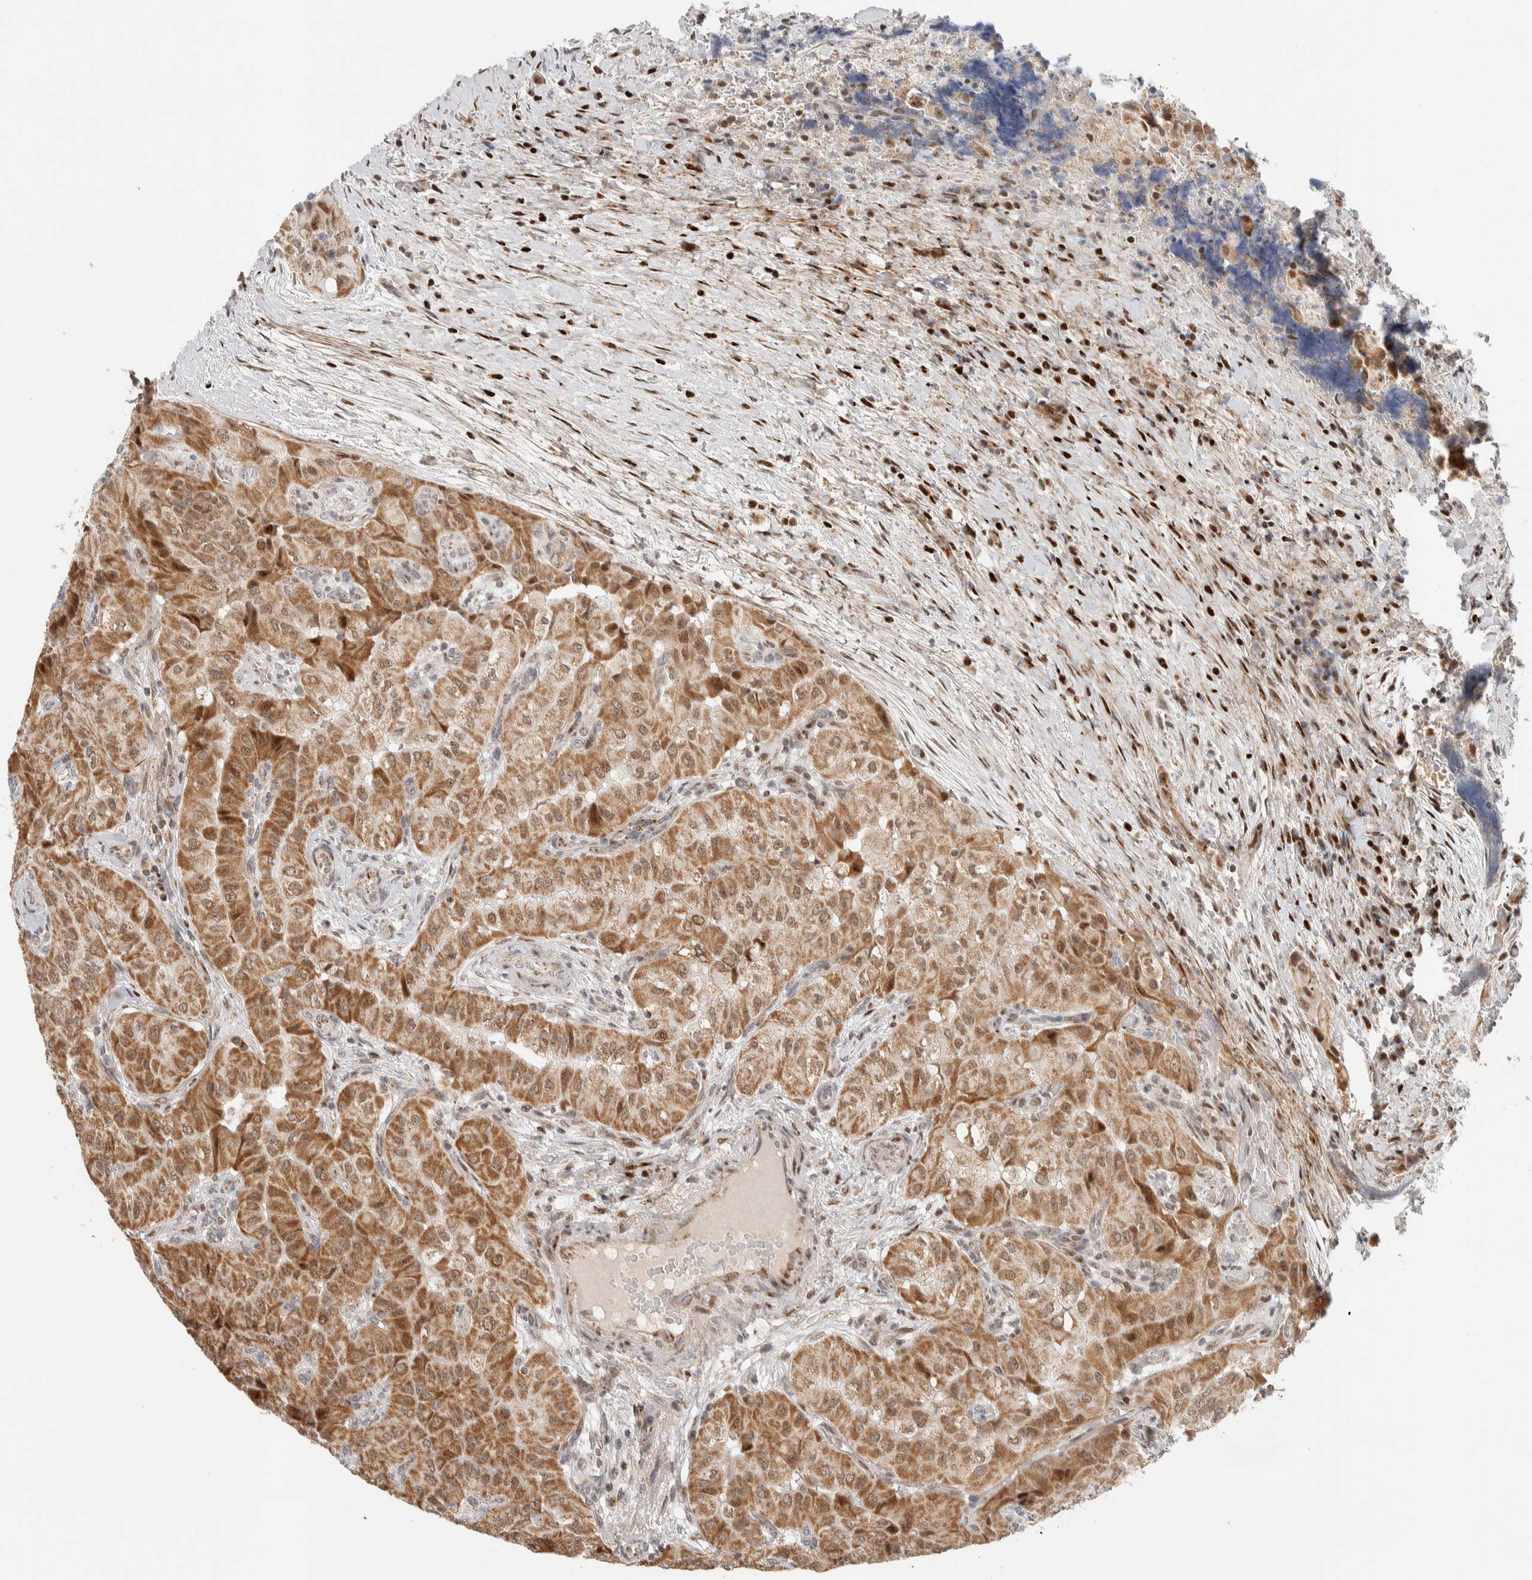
{"staining": {"intensity": "moderate", "quantity": ">75%", "location": "cytoplasmic/membranous"}, "tissue": "thyroid cancer", "cell_type": "Tumor cells", "image_type": "cancer", "snomed": [{"axis": "morphology", "description": "Papillary adenocarcinoma, NOS"}, {"axis": "topography", "description": "Thyroid gland"}], "caption": "Immunohistochemistry of thyroid papillary adenocarcinoma displays medium levels of moderate cytoplasmic/membranous staining in approximately >75% of tumor cells.", "gene": "TSPAN32", "patient": {"sex": "female", "age": 59}}